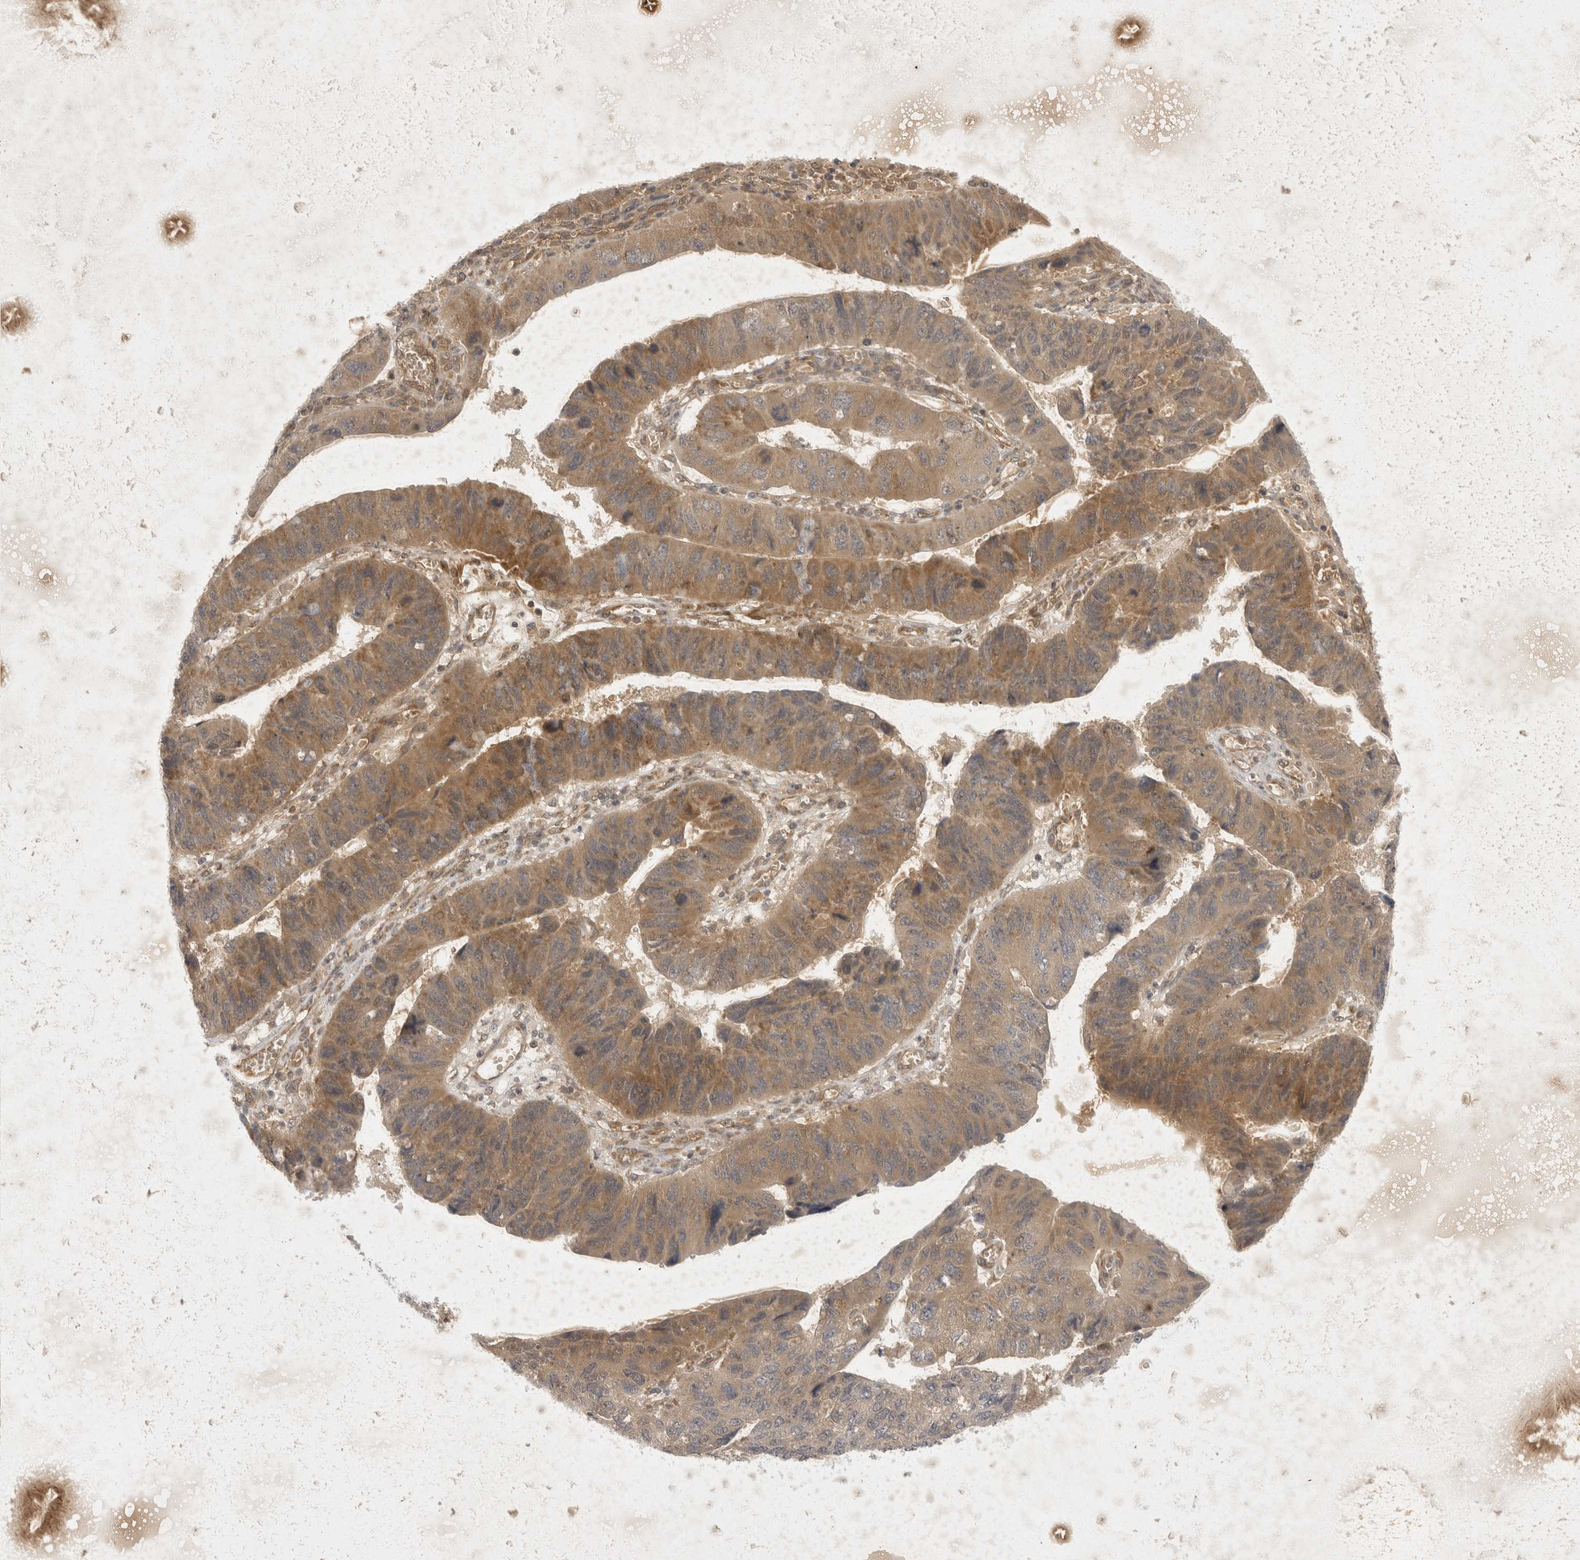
{"staining": {"intensity": "moderate", "quantity": ">75%", "location": "cytoplasmic/membranous"}, "tissue": "stomach cancer", "cell_type": "Tumor cells", "image_type": "cancer", "snomed": [{"axis": "morphology", "description": "Adenocarcinoma, NOS"}, {"axis": "topography", "description": "Stomach"}], "caption": "DAB (3,3'-diaminobenzidine) immunohistochemical staining of stomach cancer (adenocarcinoma) shows moderate cytoplasmic/membranous protein expression in approximately >75% of tumor cells.", "gene": "EIF4G3", "patient": {"sex": "male", "age": 59}}